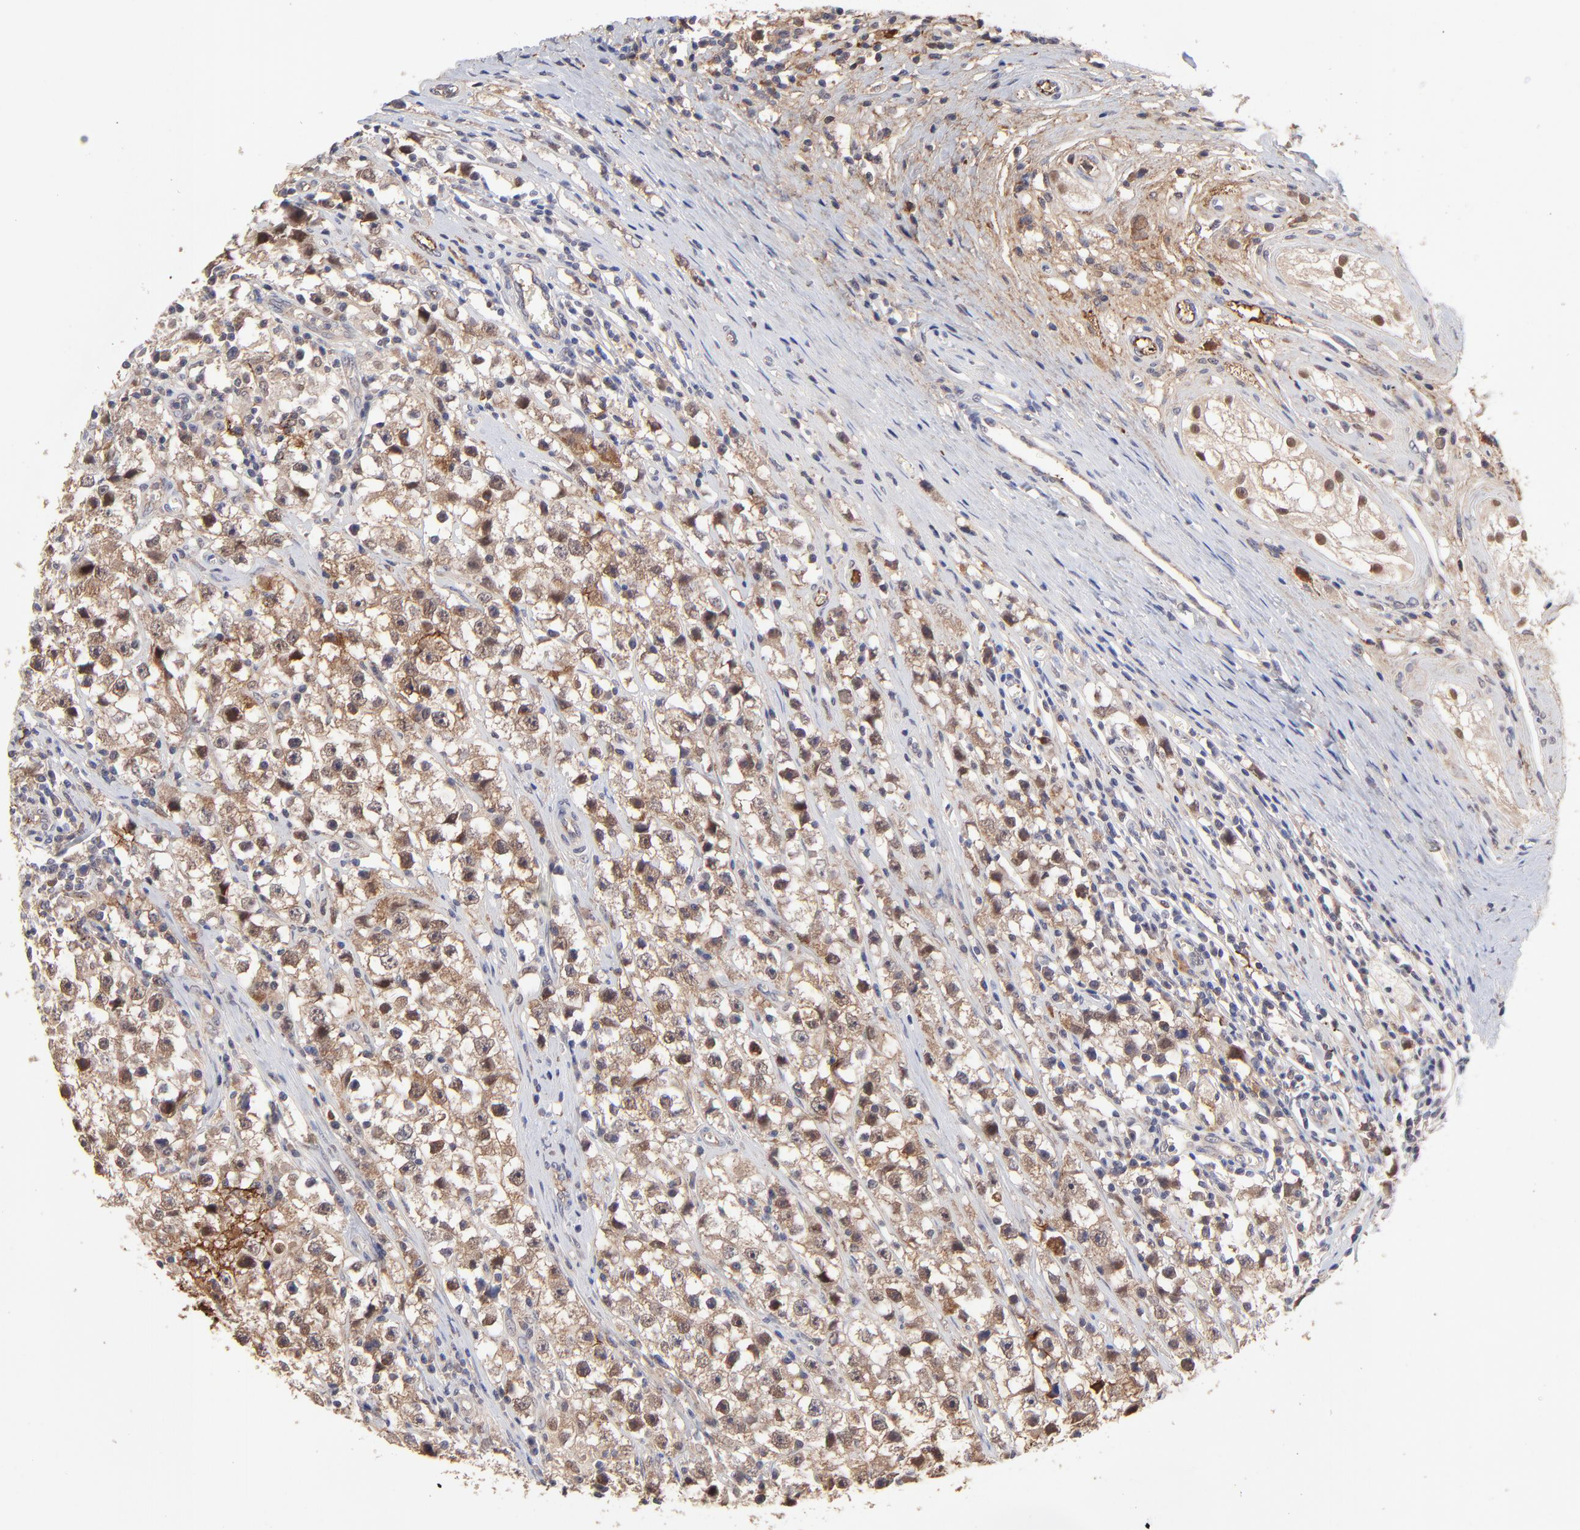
{"staining": {"intensity": "moderate", "quantity": "25%-75%", "location": "cytoplasmic/membranous,nuclear"}, "tissue": "testis cancer", "cell_type": "Tumor cells", "image_type": "cancer", "snomed": [{"axis": "morphology", "description": "Seminoma, NOS"}, {"axis": "topography", "description": "Testis"}], "caption": "A medium amount of moderate cytoplasmic/membranous and nuclear expression is appreciated in about 25%-75% of tumor cells in testis cancer tissue. (Brightfield microscopy of DAB IHC at high magnification).", "gene": "PSMD14", "patient": {"sex": "male", "age": 35}}